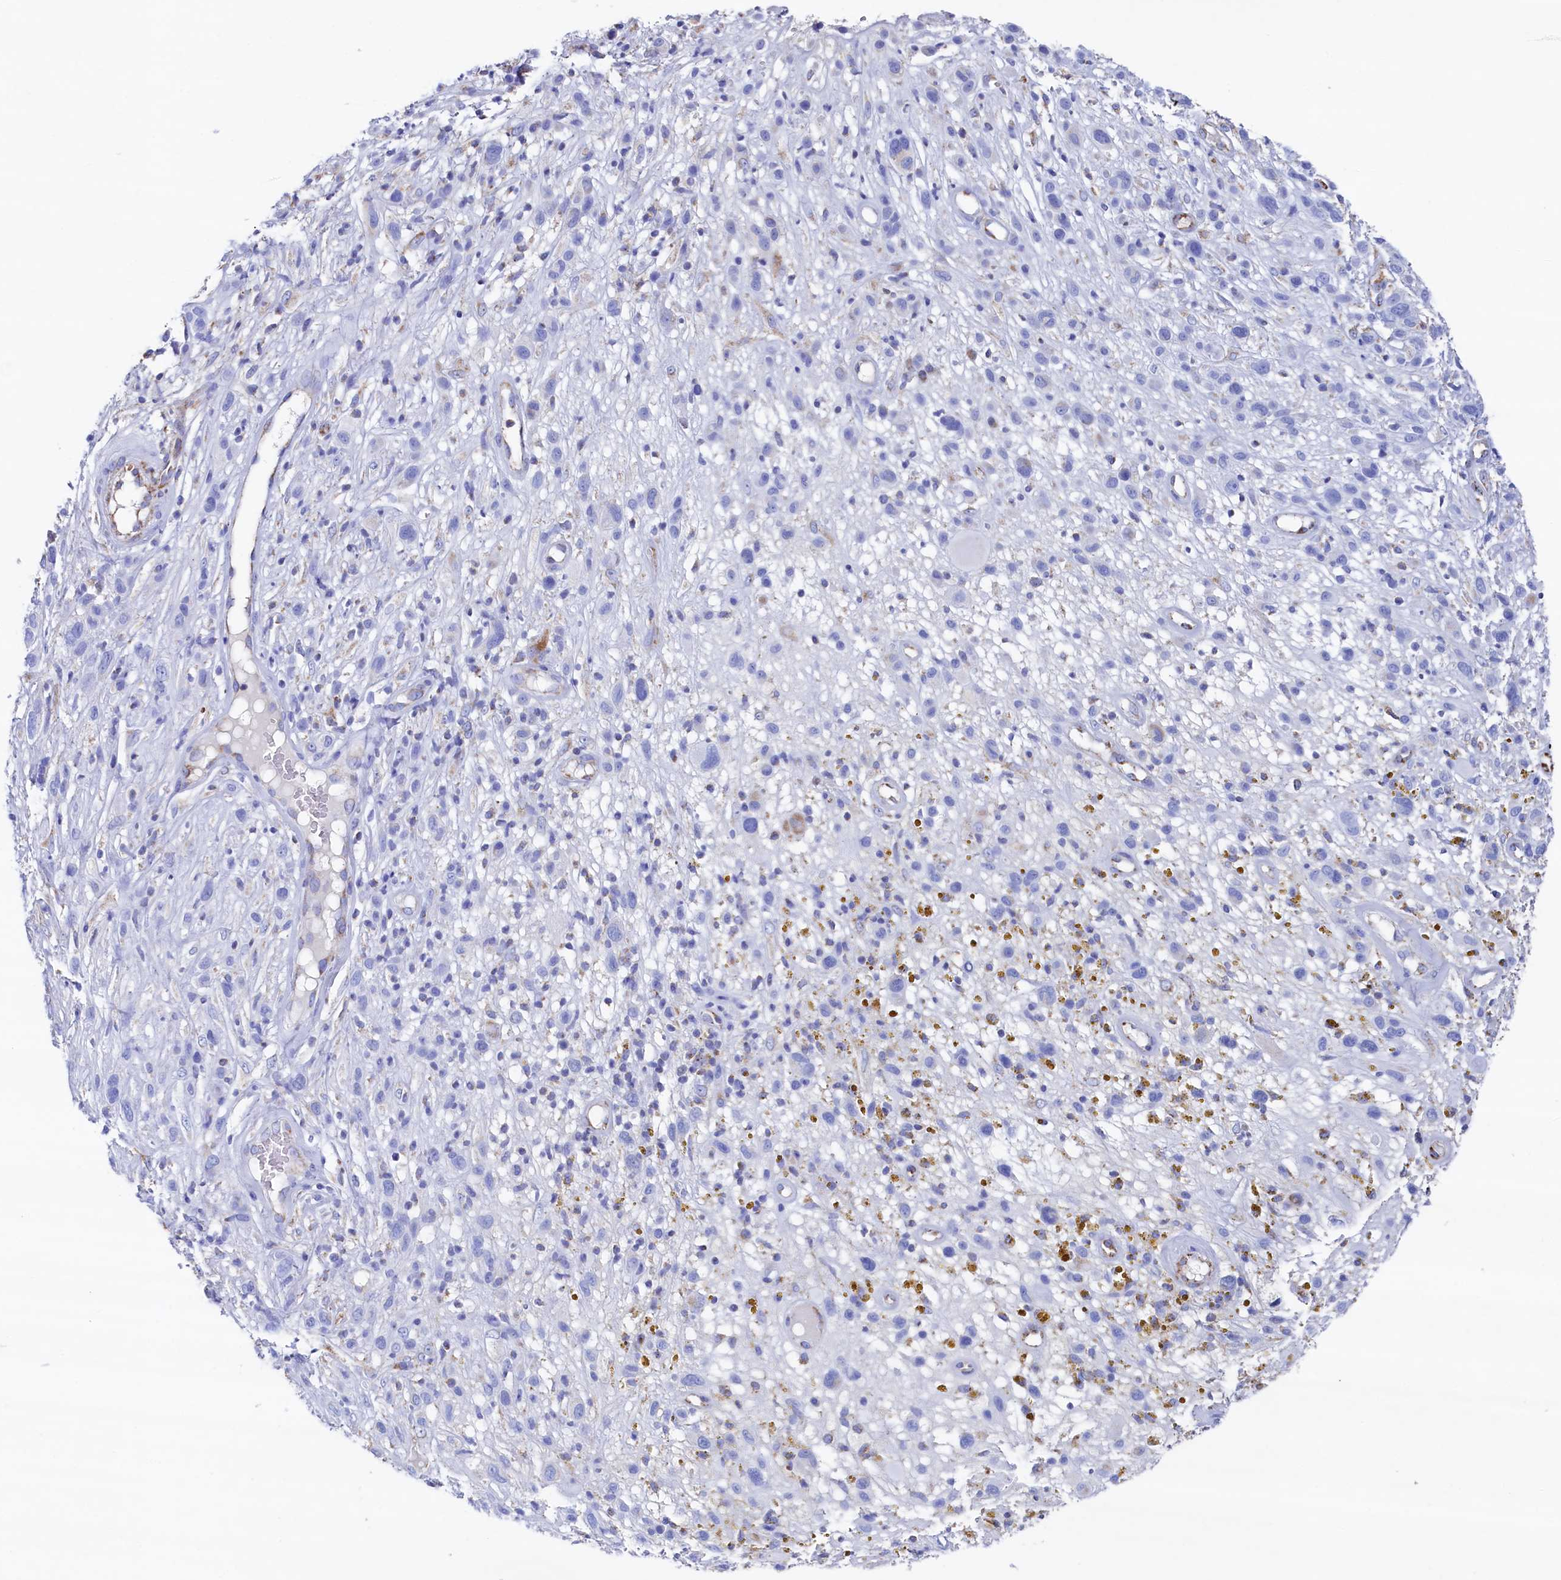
{"staining": {"intensity": "negative", "quantity": "none", "location": "none"}, "tissue": "melanoma", "cell_type": "Tumor cells", "image_type": "cancer", "snomed": [{"axis": "morphology", "description": "Malignant melanoma, NOS"}, {"axis": "topography", "description": "Skin of trunk"}], "caption": "Immunohistochemistry of human malignant melanoma displays no staining in tumor cells.", "gene": "MMAB", "patient": {"sex": "male", "age": 71}}